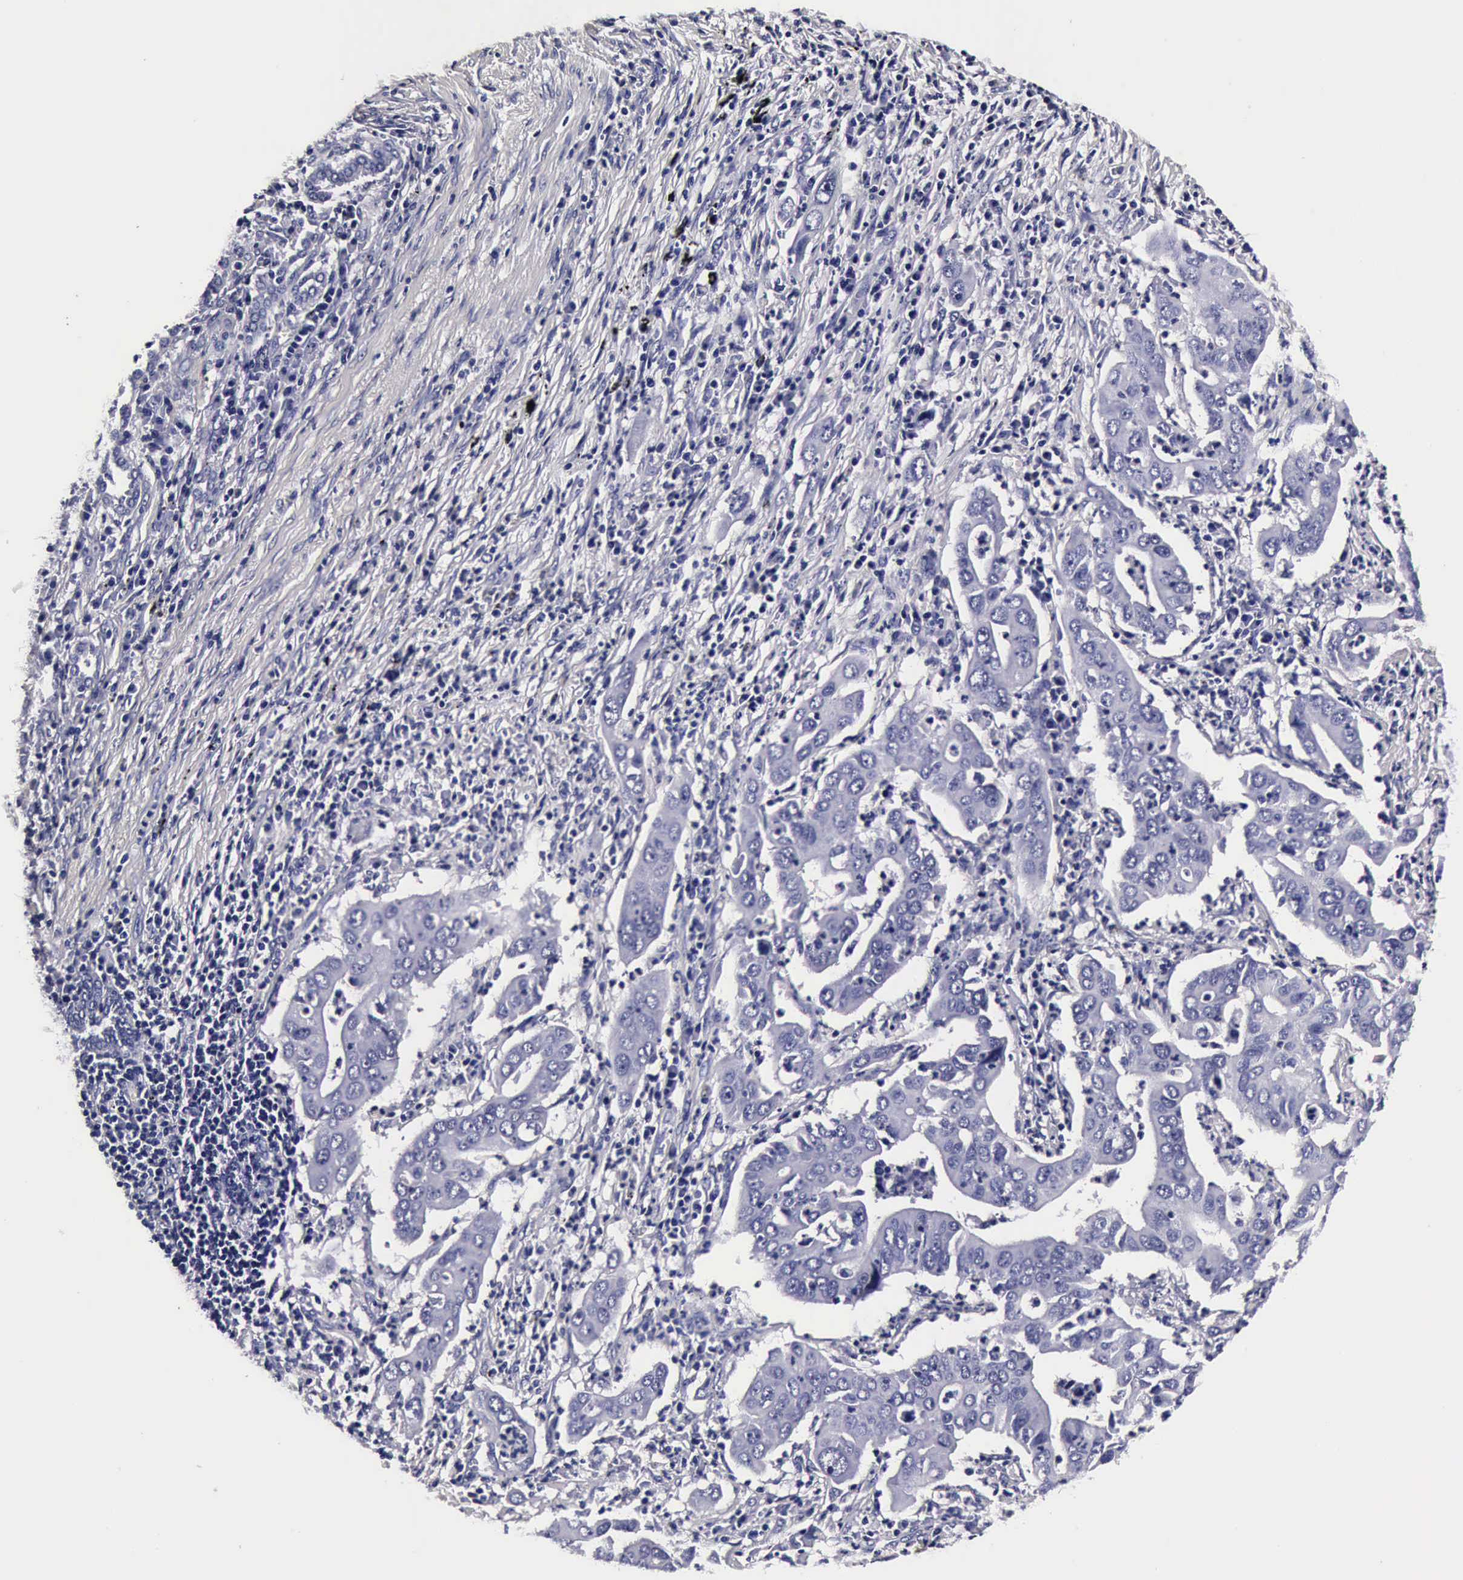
{"staining": {"intensity": "negative", "quantity": "none", "location": "none"}, "tissue": "lung cancer", "cell_type": "Tumor cells", "image_type": "cancer", "snomed": [{"axis": "morphology", "description": "Adenocarcinoma, NOS"}, {"axis": "topography", "description": "Lung"}], "caption": "Immunohistochemical staining of lung cancer (adenocarcinoma) shows no significant expression in tumor cells.", "gene": "IAPP", "patient": {"sex": "male", "age": 48}}